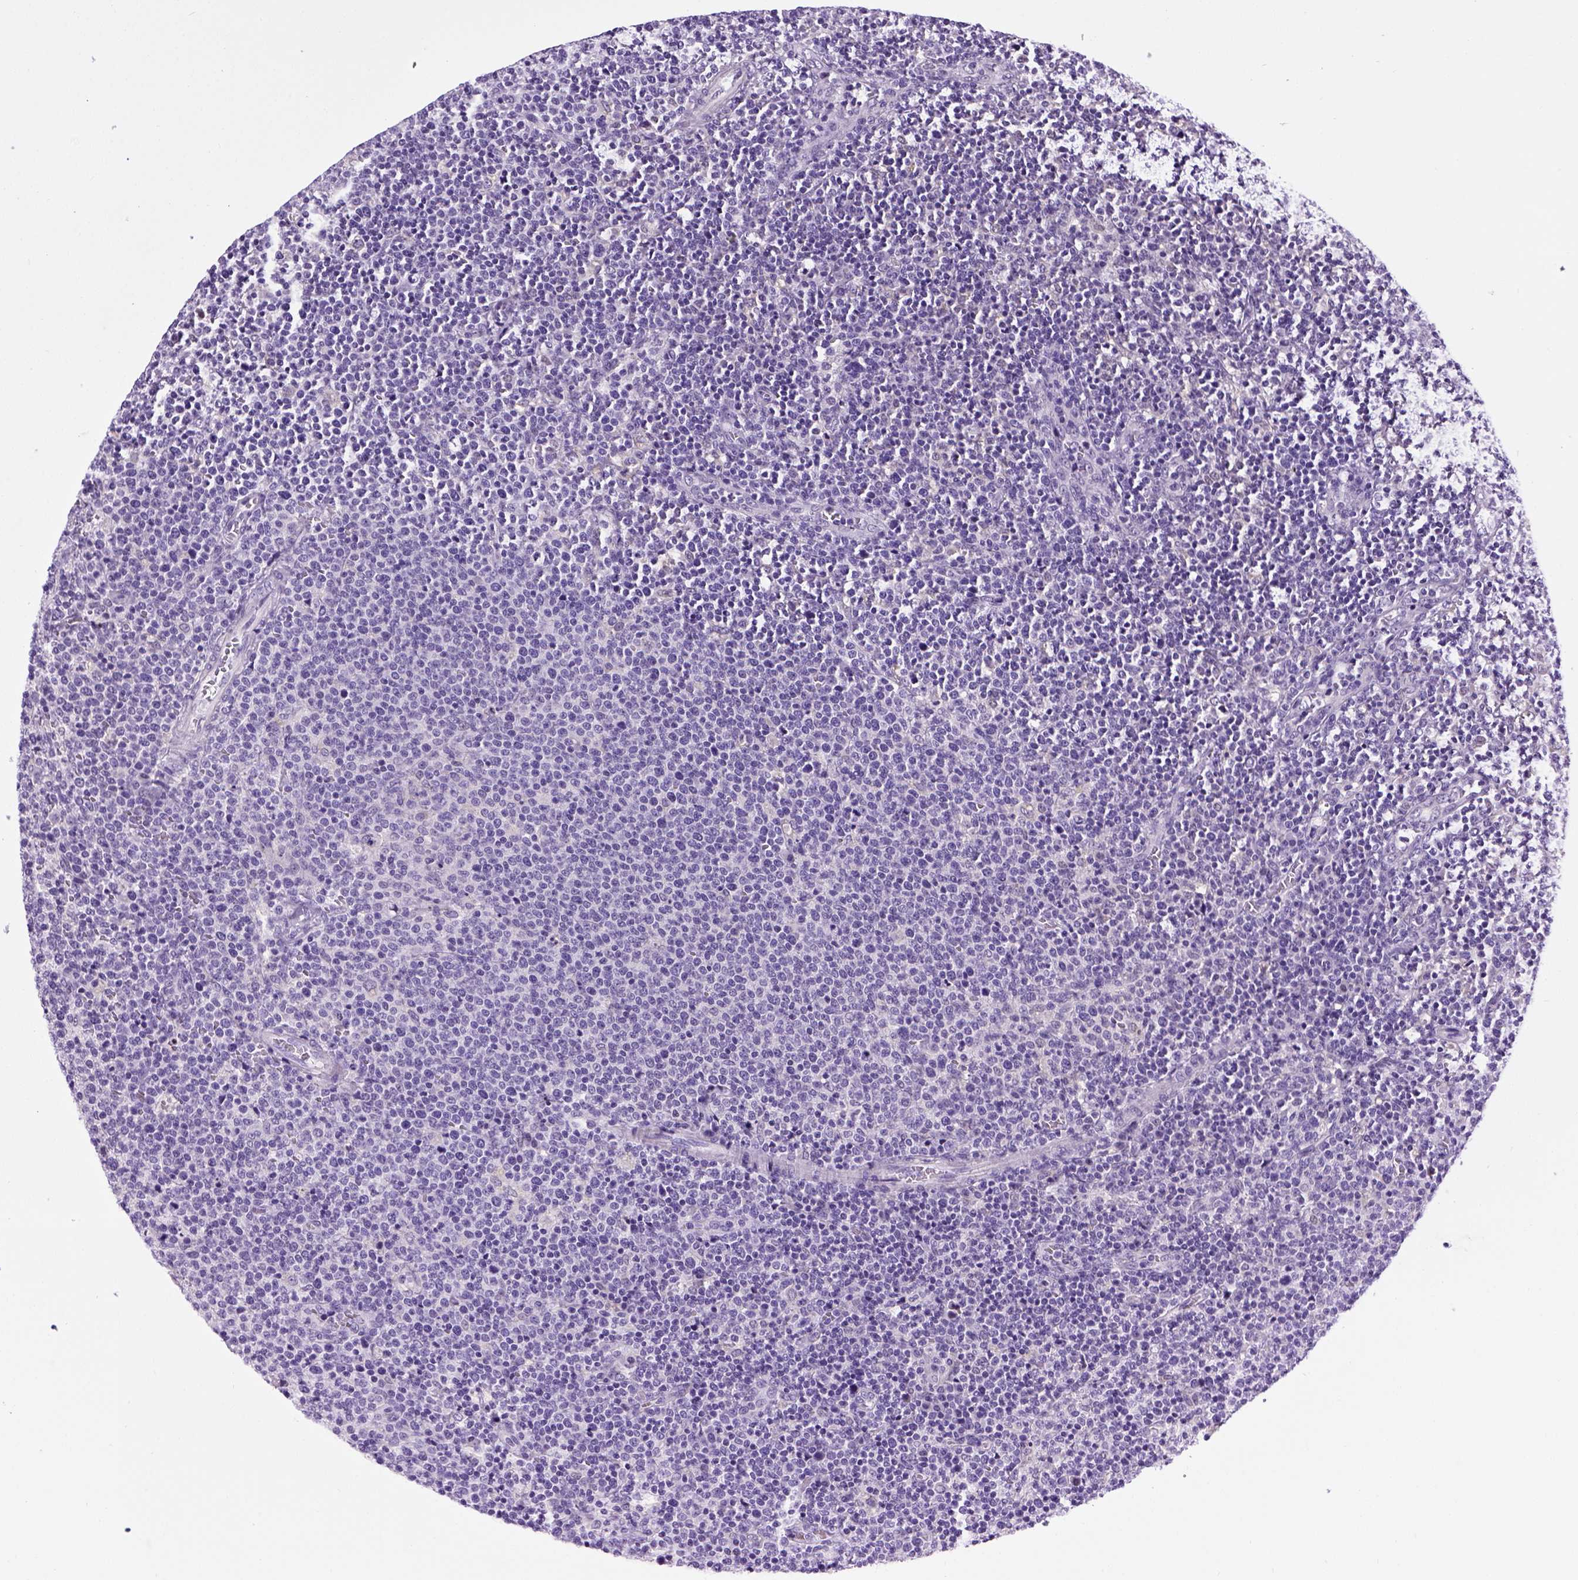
{"staining": {"intensity": "negative", "quantity": "none", "location": "none"}, "tissue": "lymphoma", "cell_type": "Tumor cells", "image_type": "cancer", "snomed": [{"axis": "morphology", "description": "Malignant lymphoma, non-Hodgkin's type, High grade"}, {"axis": "topography", "description": "Lymph node"}], "caption": "Malignant lymphoma, non-Hodgkin's type (high-grade) was stained to show a protein in brown. There is no significant positivity in tumor cells.", "gene": "CDH1", "patient": {"sex": "male", "age": 61}}